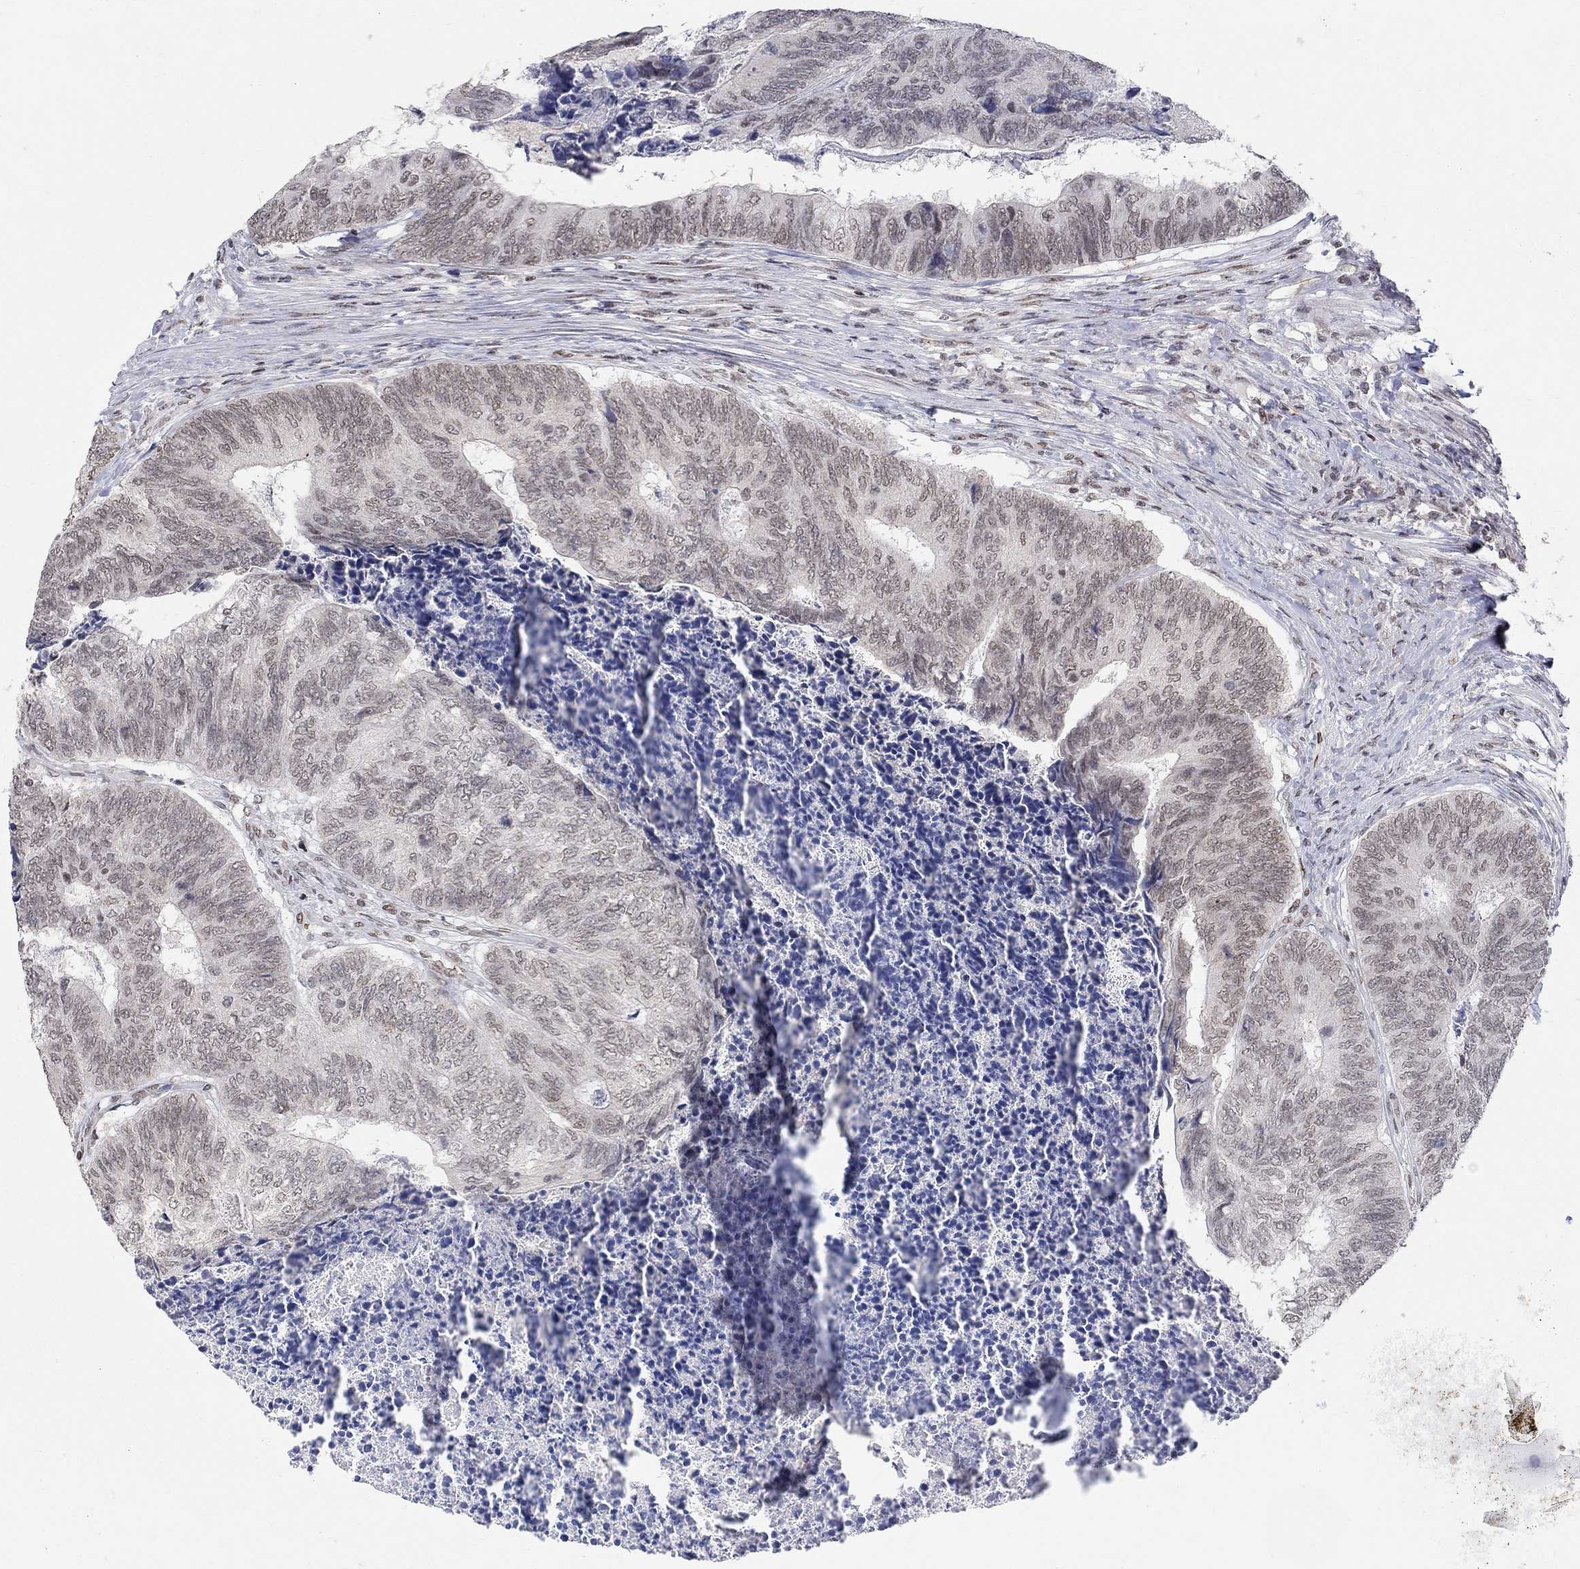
{"staining": {"intensity": "negative", "quantity": "none", "location": "none"}, "tissue": "colorectal cancer", "cell_type": "Tumor cells", "image_type": "cancer", "snomed": [{"axis": "morphology", "description": "Adenocarcinoma, NOS"}, {"axis": "topography", "description": "Colon"}], "caption": "Tumor cells show no significant protein staining in adenocarcinoma (colorectal). (Stains: DAB immunohistochemistry (IHC) with hematoxylin counter stain, Microscopy: brightfield microscopy at high magnification).", "gene": "KLF12", "patient": {"sex": "female", "age": 67}}